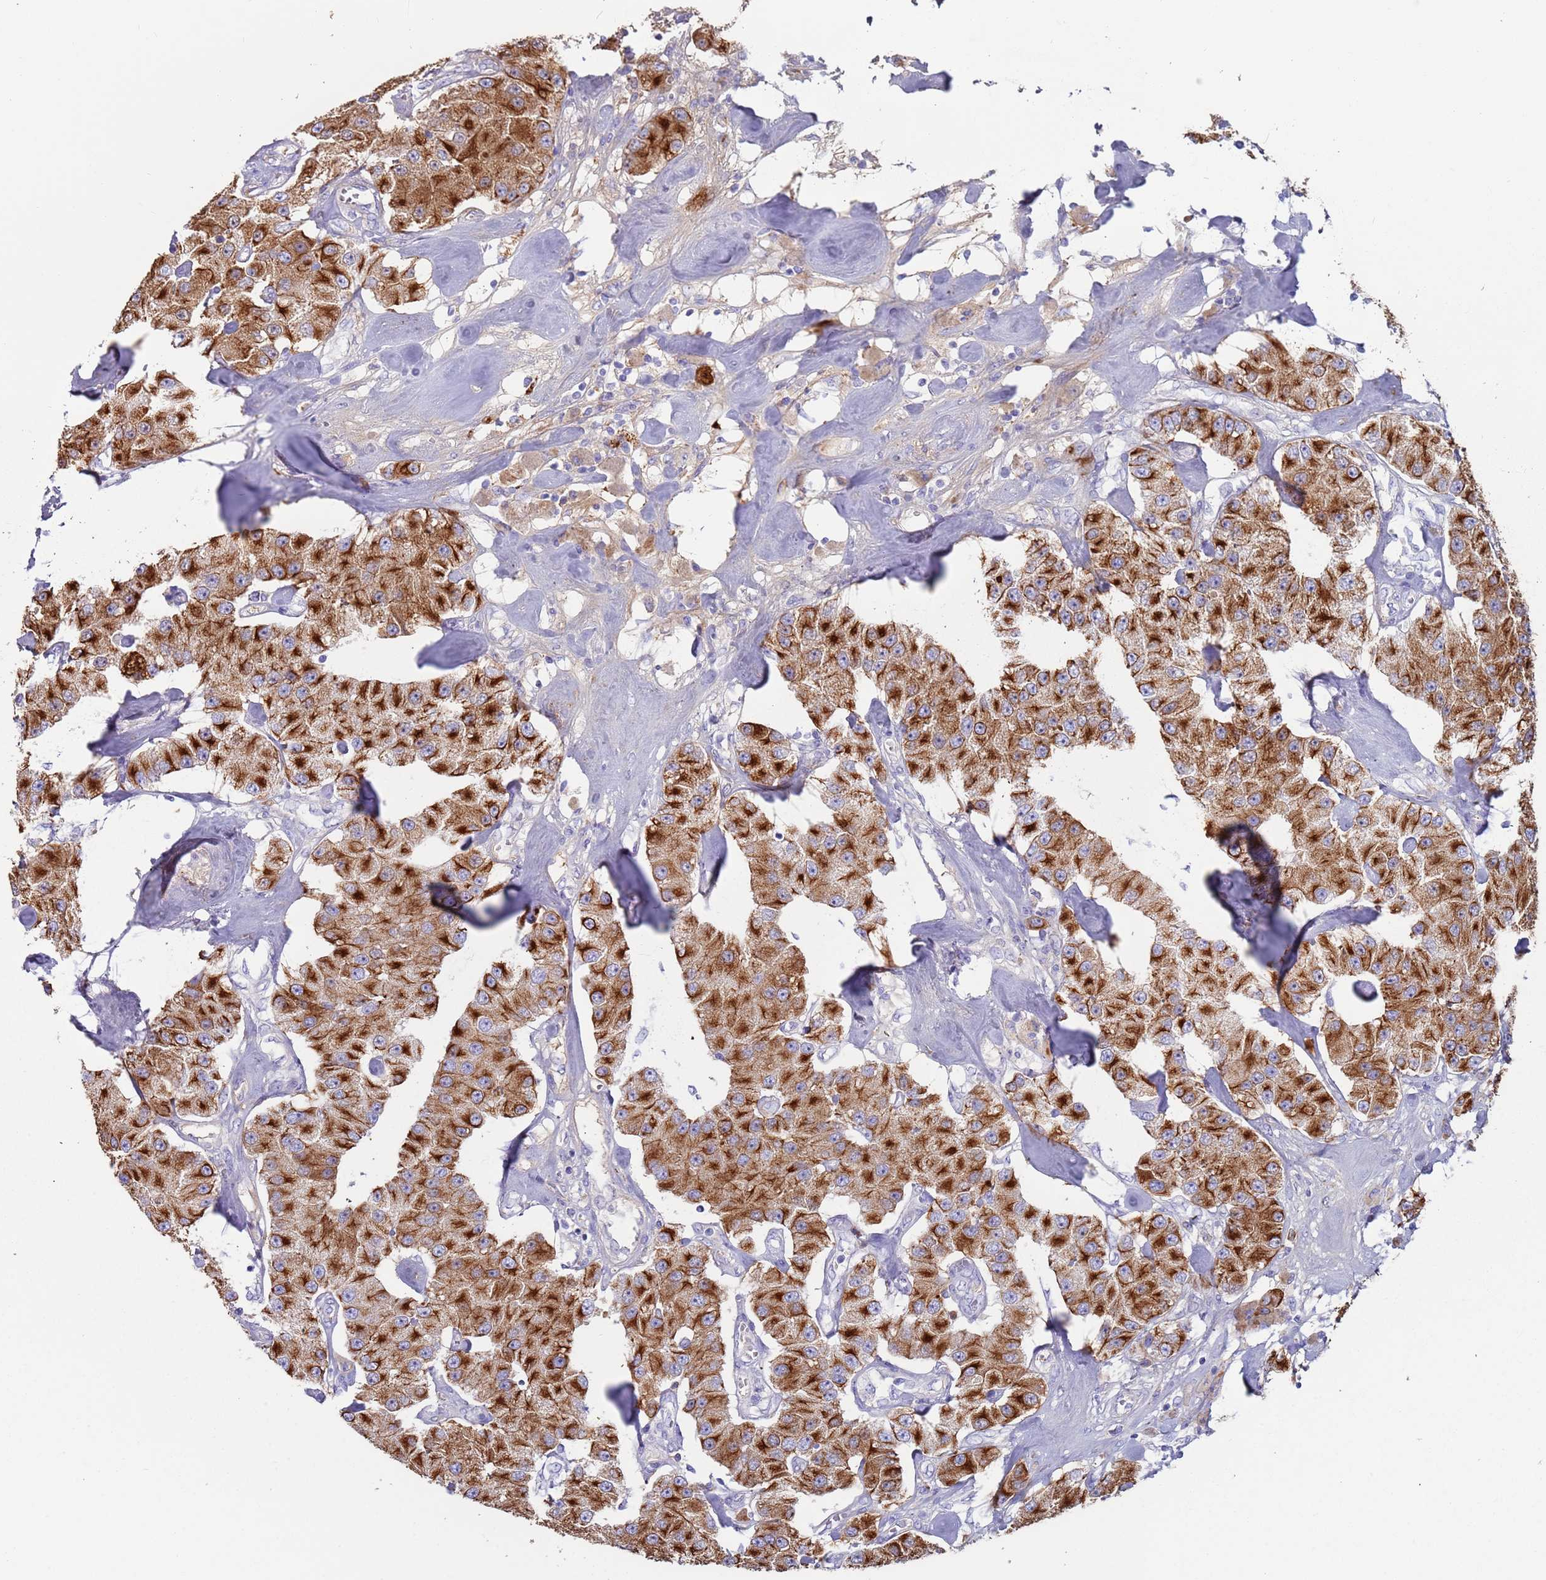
{"staining": {"intensity": "strong", "quantity": ">75%", "location": "cytoplasmic/membranous"}, "tissue": "carcinoid", "cell_type": "Tumor cells", "image_type": "cancer", "snomed": [{"axis": "morphology", "description": "Carcinoid, malignant, NOS"}, {"axis": "topography", "description": "Pancreas"}], "caption": "Protein expression analysis of carcinoid (malignant) reveals strong cytoplasmic/membranous staining in about >75% of tumor cells. (DAB (3,3'-diaminobenzidine) IHC, brown staining for protein, blue staining for nuclei).", "gene": "CYSLTR2", "patient": {"sex": "male", "age": 41}}